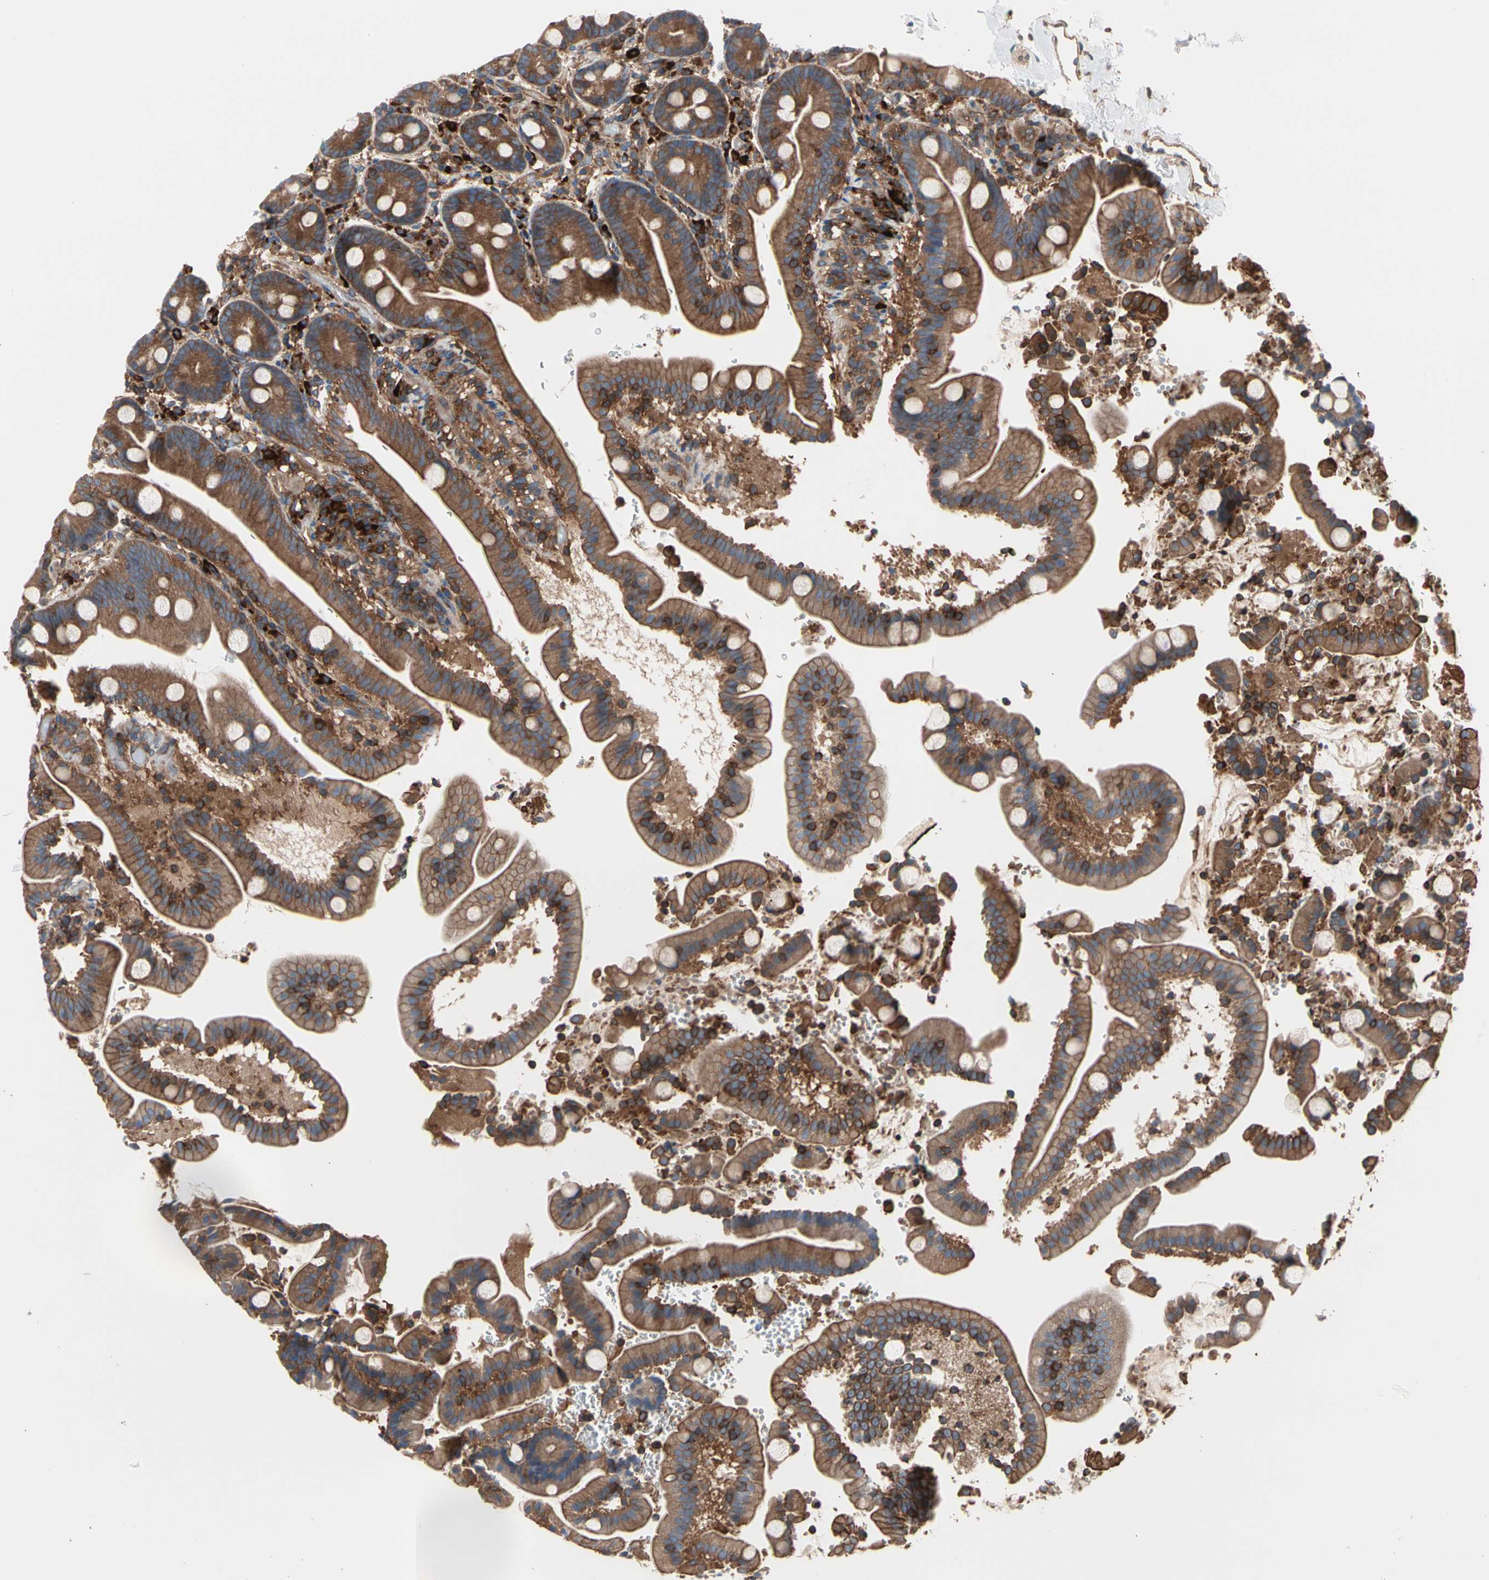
{"staining": {"intensity": "moderate", "quantity": ">75%", "location": "cytoplasmic/membranous"}, "tissue": "duodenum", "cell_type": "Glandular cells", "image_type": "normal", "snomed": [{"axis": "morphology", "description": "Normal tissue, NOS"}, {"axis": "topography", "description": "Duodenum"}], "caption": "The image displays immunohistochemical staining of normal duodenum. There is moderate cytoplasmic/membranous expression is appreciated in about >75% of glandular cells. (IHC, brightfield microscopy, high magnification).", "gene": "ROCK1", "patient": {"sex": "male", "age": 54}}